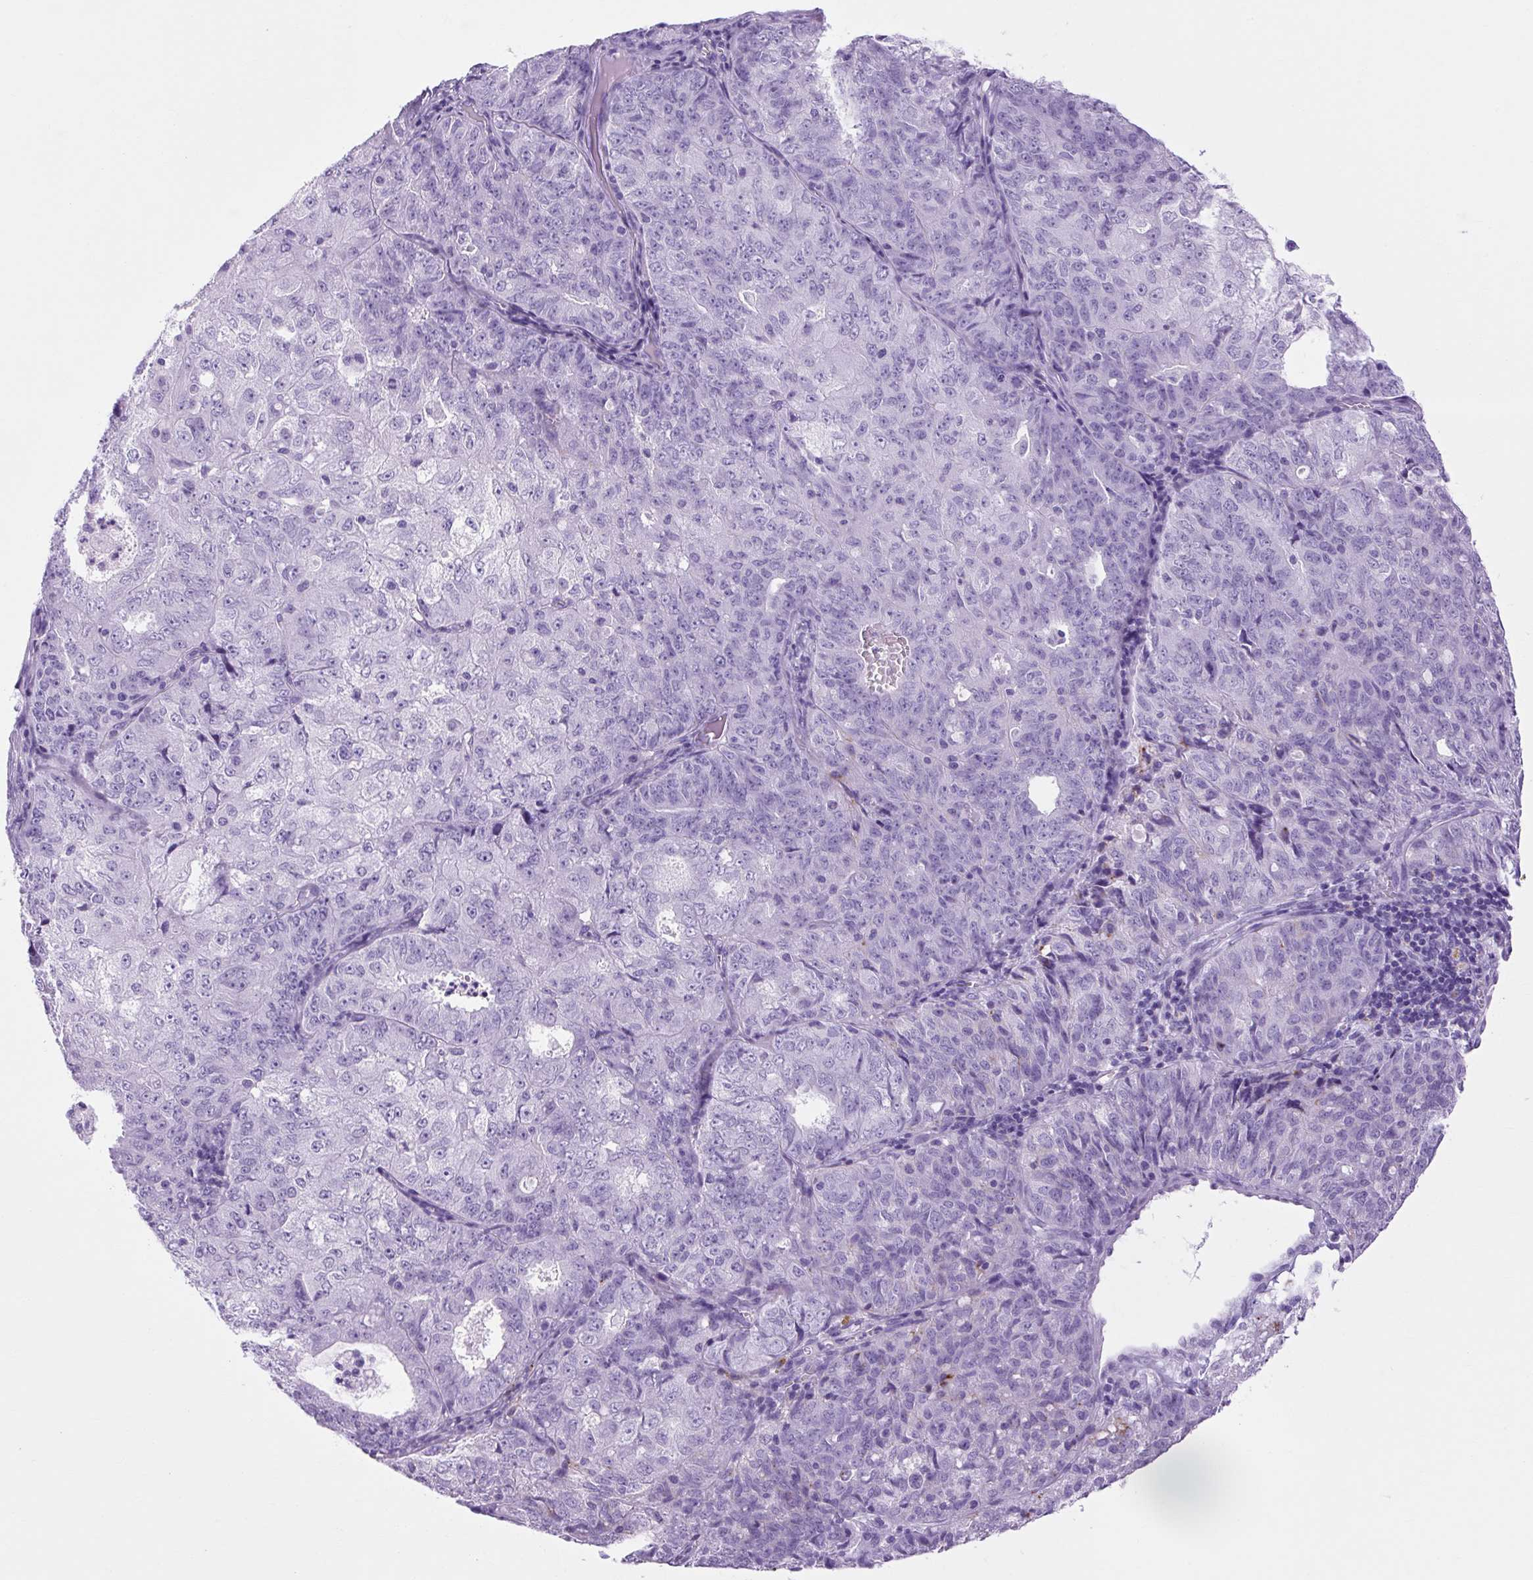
{"staining": {"intensity": "negative", "quantity": "none", "location": "none"}, "tissue": "endometrial cancer", "cell_type": "Tumor cells", "image_type": "cancer", "snomed": [{"axis": "morphology", "description": "Adenocarcinoma, NOS"}, {"axis": "topography", "description": "Endometrium"}], "caption": "The immunohistochemistry micrograph has no significant positivity in tumor cells of endometrial cancer tissue.", "gene": "OOEP", "patient": {"sex": "female", "age": 61}}